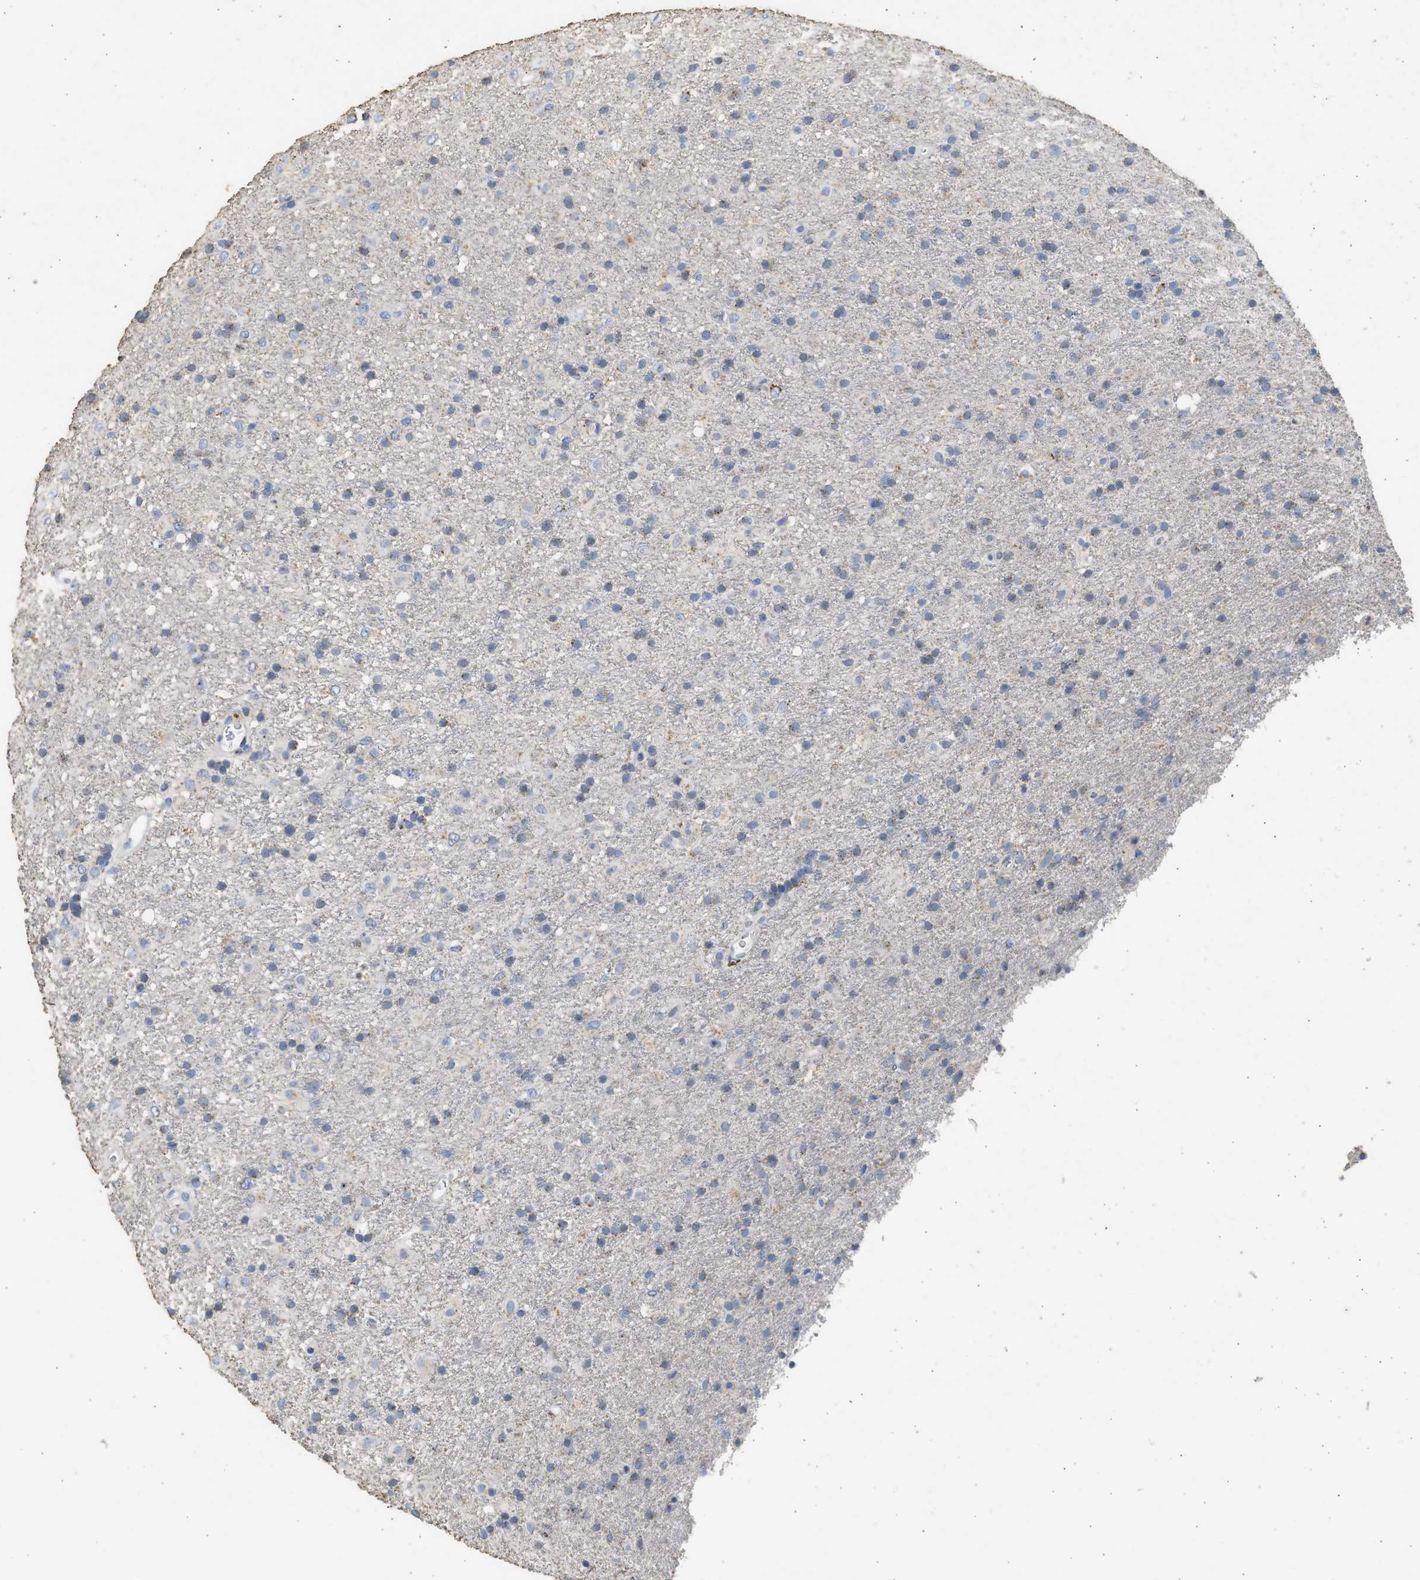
{"staining": {"intensity": "weak", "quantity": "<25%", "location": "cytoplasmic/membranous"}, "tissue": "glioma", "cell_type": "Tumor cells", "image_type": "cancer", "snomed": [{"axis": "morphology", "description": "Glioma, malignant, Low grade"}, {"axis": "topography", "description": "Brain"}], "caption": "Immunohistochemistry histopathology image of human malignant glioma (low-grade) stained for a protein (brown), which exhibits no expression in tumor cells.", "gene": "IPO8", "patient": {"sex": "male", "age": 65}}